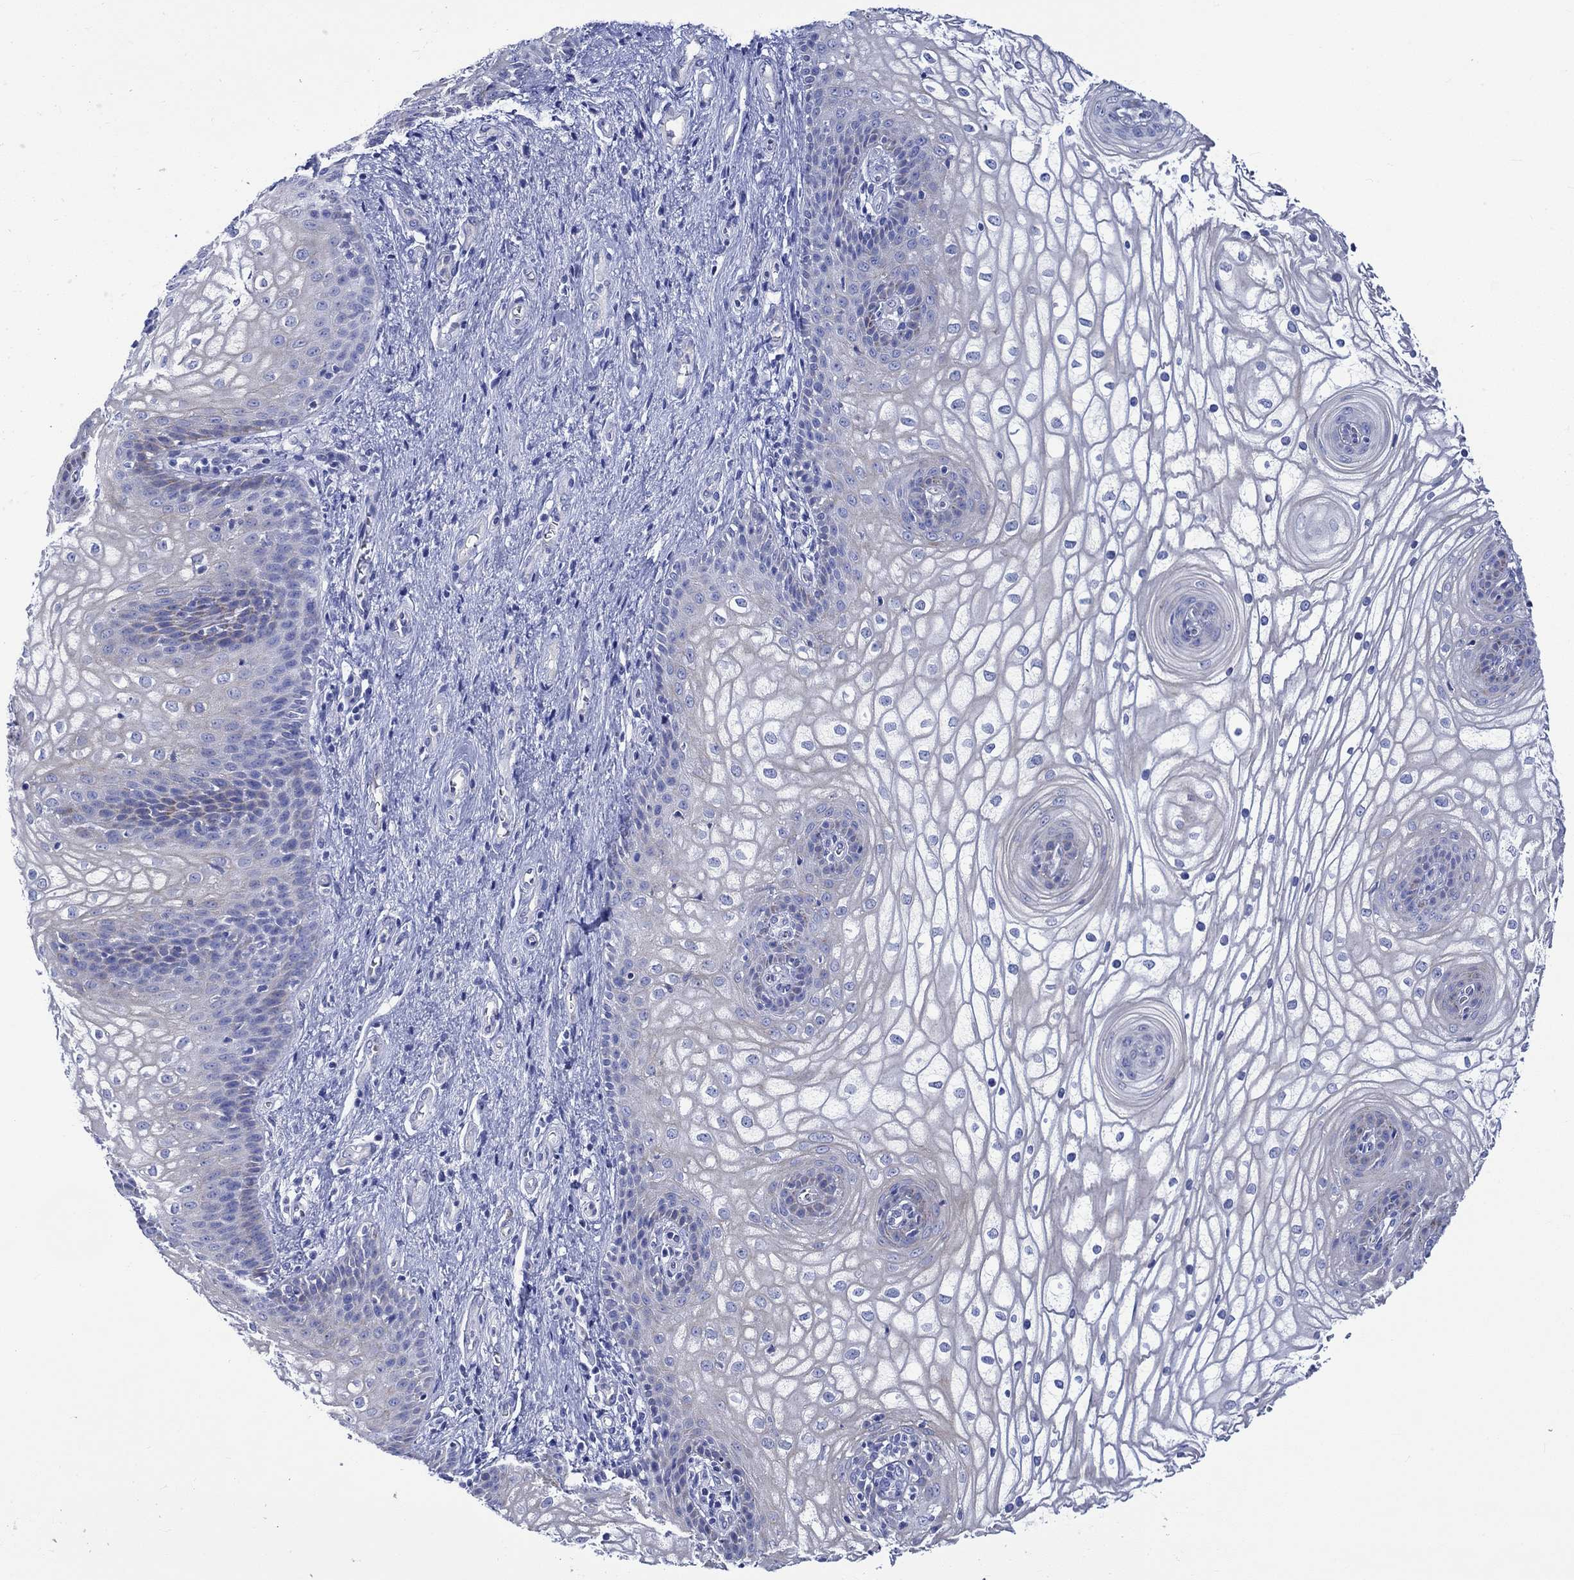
{"staining": {"intensity": "negative", "quantity": "none", "location": "none"}, "tissue": "vagina", "cell_type": "Squamous epithelial cells", "image_type": "normal", "snomed": [{"axis": "morphology", "description": "Normal tissue, NOS"}, {"axis": "topography", "description": "Vagina"}], "caption": "The image shows no staining of squamous epithelial cells in normal vagina.", "gene": "NRIP3", "patient": {"sex": "female", "age": 34}}